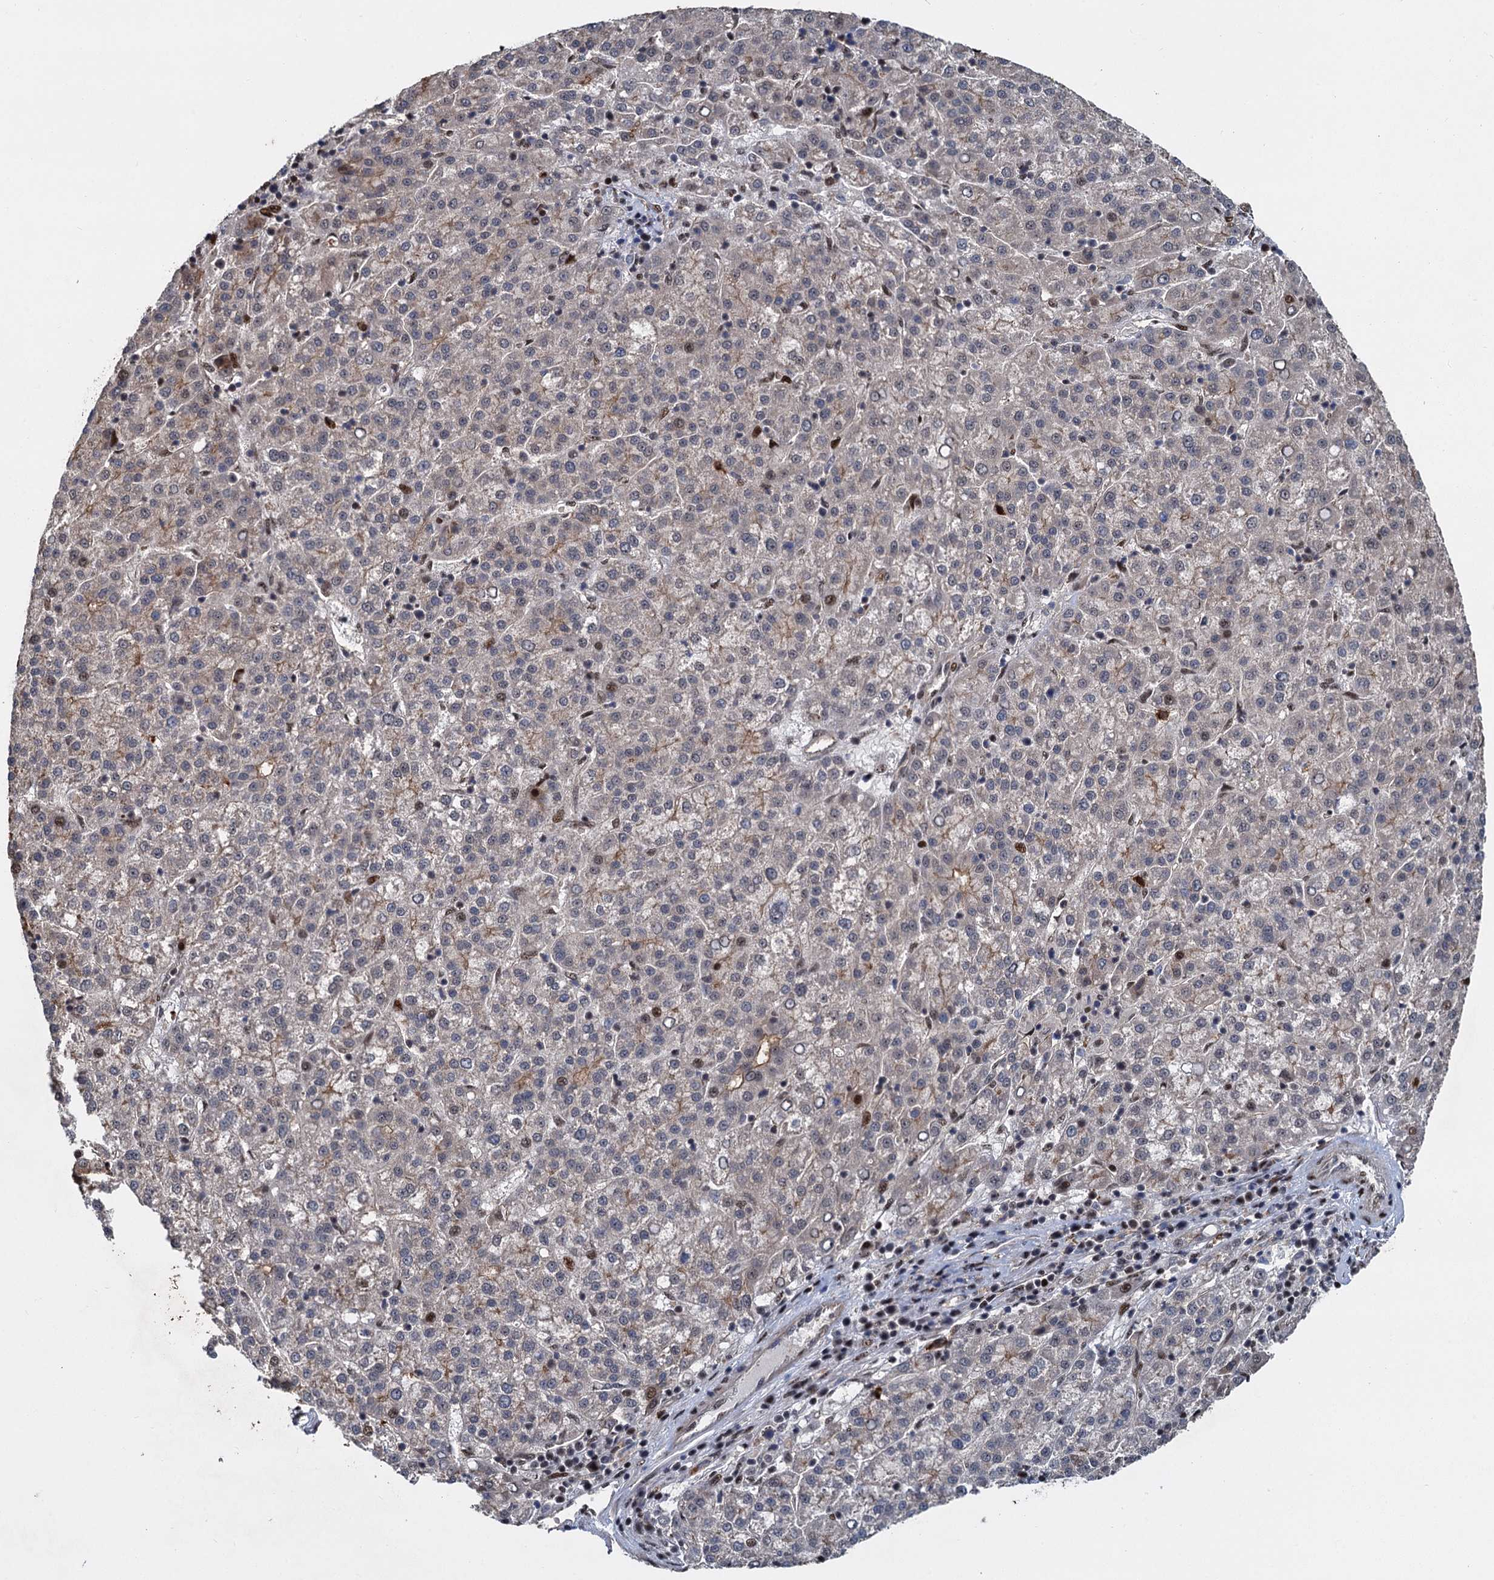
{"staining": {"intensity": "weak", "quantity": "<25%", "location": "cytoplasmic/membranous"}, "tissue": "liver cancer", "cell_type": "Tumor cells", "image_type": "cancer", "snomed": [{"axis": "morphology", "description": "Carcinoma, Hepatocellular, NOS"}, {"axis": "topography", "description": "Liver"}], "caption": "This image is of liver cancer (hepatocellular carcinoma) stained with immunohistochemistry (IHC) to label a protein in brown with the nuclei are counter-stained blue. There is no staining in tumor cells.", "gene": "ANKRD49", "patient": {"sex": "female", "age": 58}}